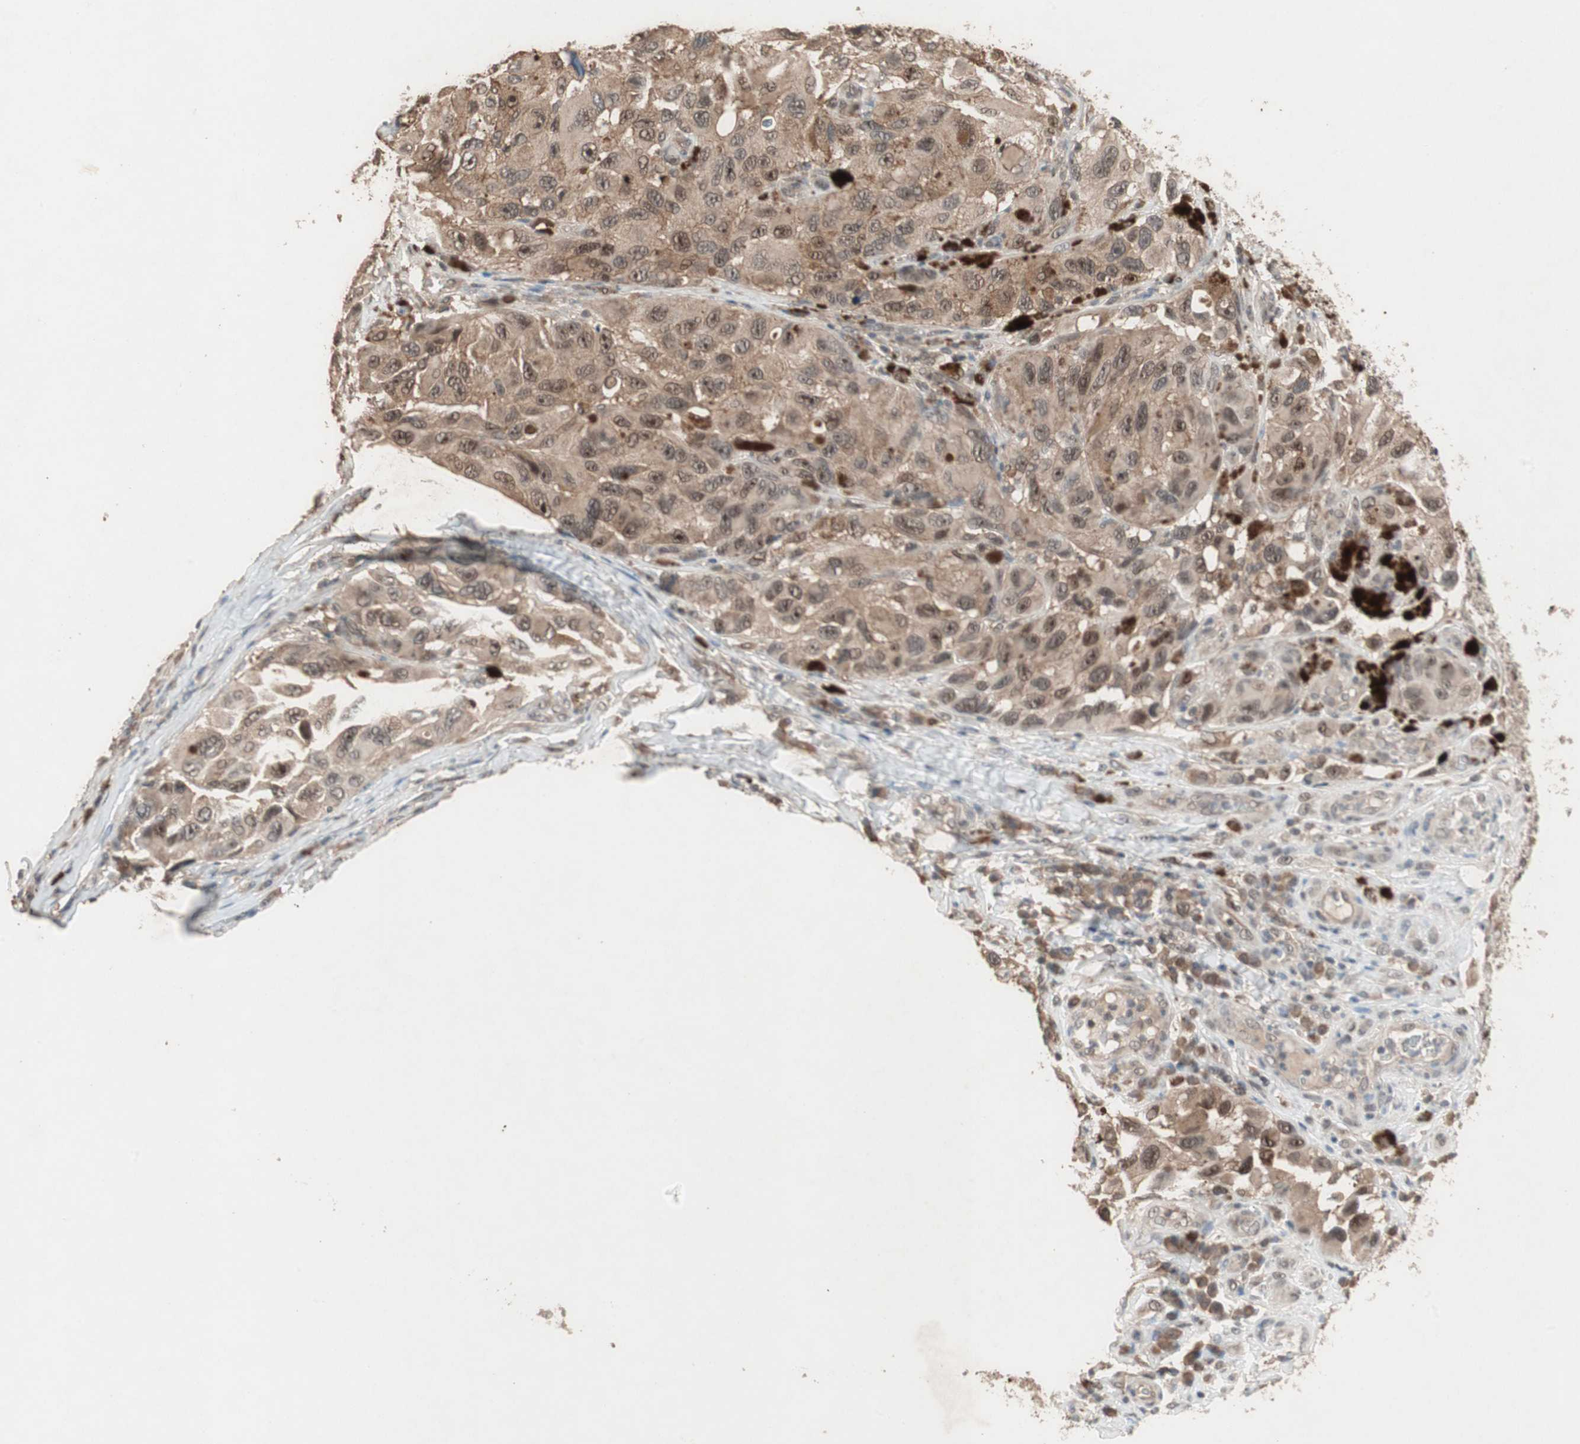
{"staining": {"intensity": "moderate", "quantity": ">75%", "location": "cytoplasmic/membranous,nuclear"}, "tissue": "melanoma", "cell_type": "Tumor cells", "image_type": "cancer", "snomed": [{"axis": "morphology", "description": "Malignant melanoma, NOS"}, {"axis": "topography", "description": "Skin"}], "caption": "Malignant melanoma tissue exhibits moderate cytoplasmic/membranous and nuclear positivity in approximately >75% of tumor cells, visualized by immunohistochemistry.", "gene": "GART", "patient": {"sex": "female", "age": 73}}